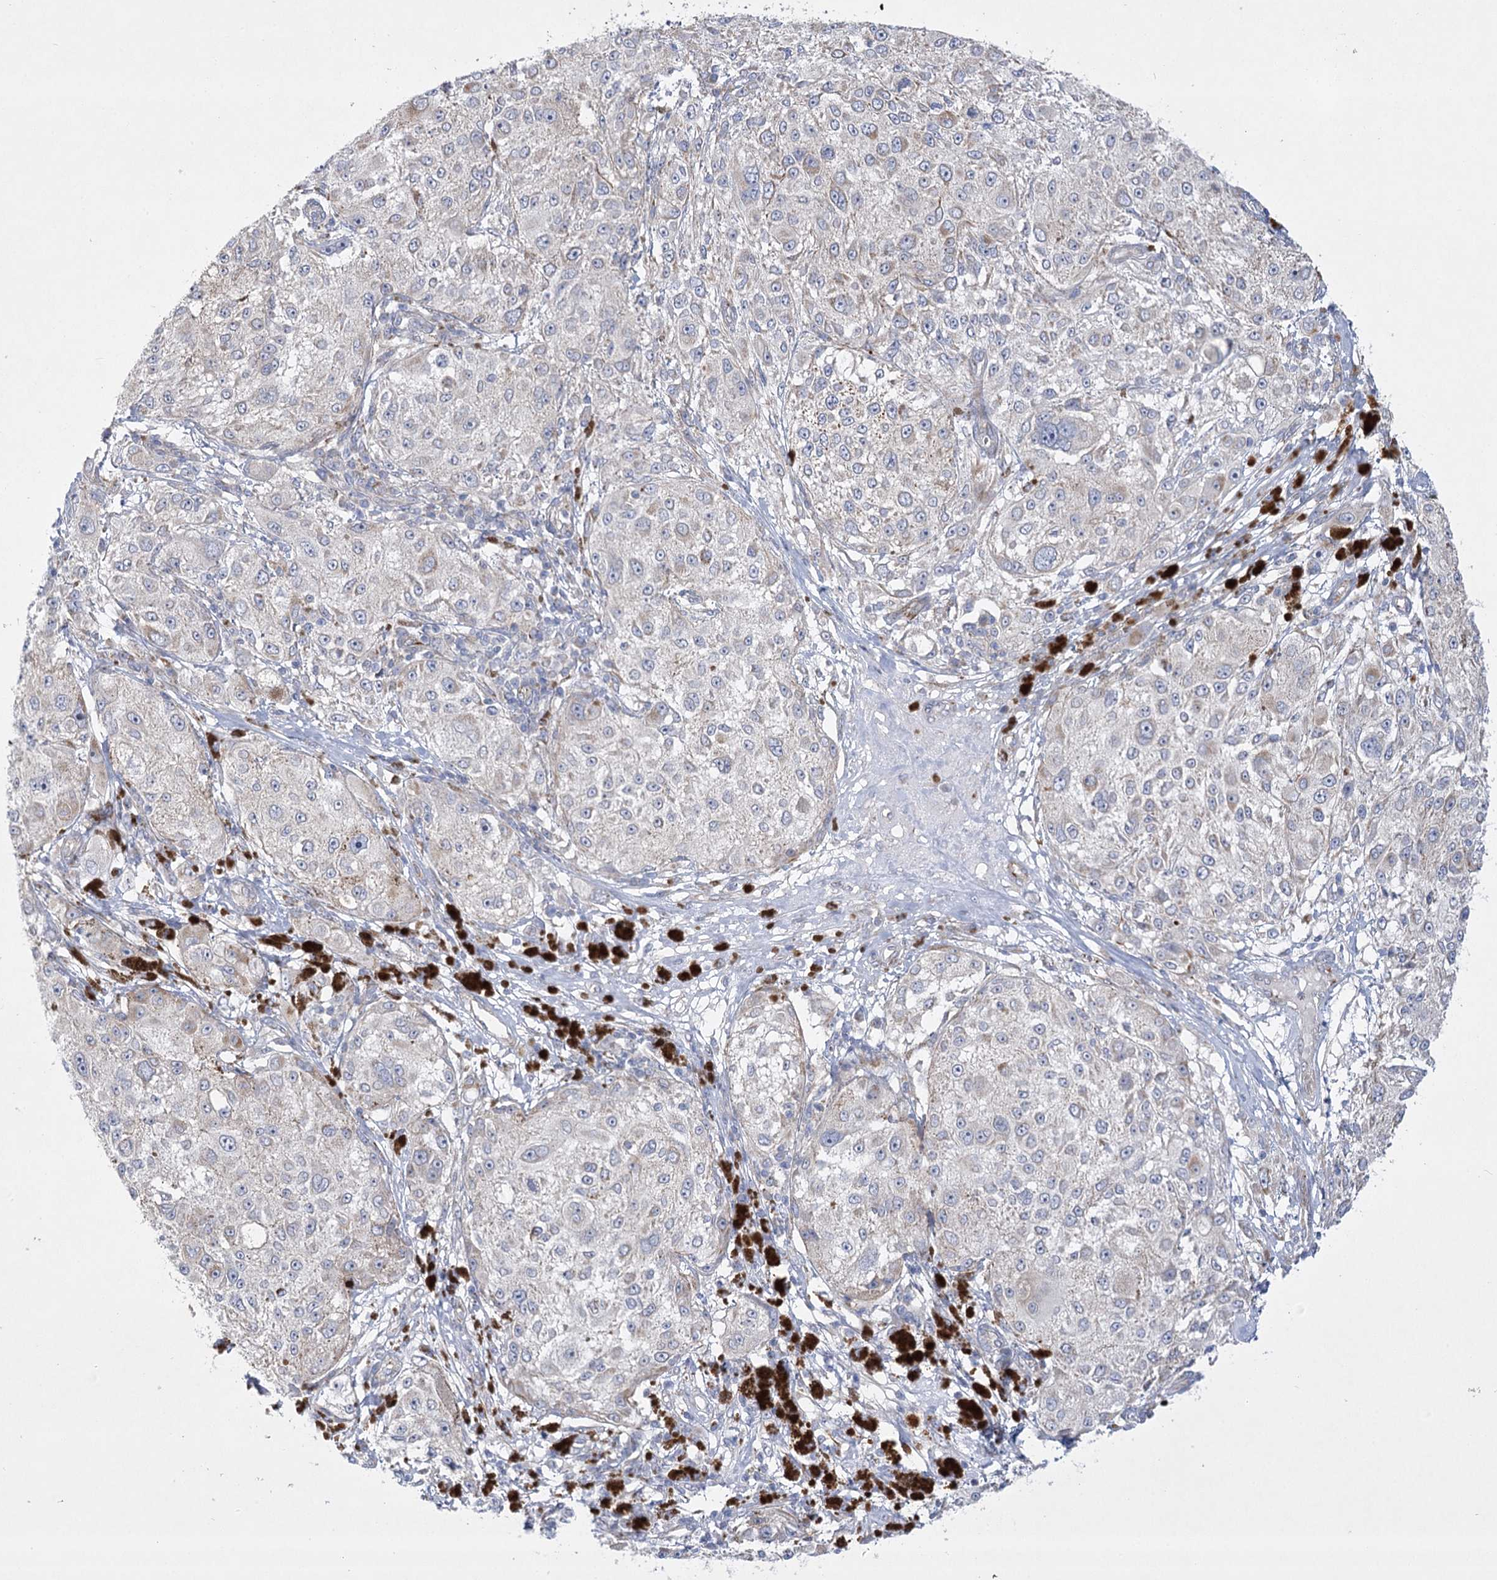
{"staining": {"intensity": "negative", "quantity": "none", "location": "none"}, "tissue": "melanoma", "cell_type": "Tumor cells", "image_type": "cancer", "snomed": [{"axis": "morphology", "description": "Necrosis, NOS"}, {"axis": "morphology", "description": "Malignant melanoma, NOS"}, {"axis": "topography", "description": "Skin"}], "caption": "A high-resolution histopathology image shows immunohistochemistry (IHC) staining of malignant melanoma, which reveals no significant expression in tumor cells.", "gene": "DHTKD1", "patient": {"sex": "female", "age": 87}}